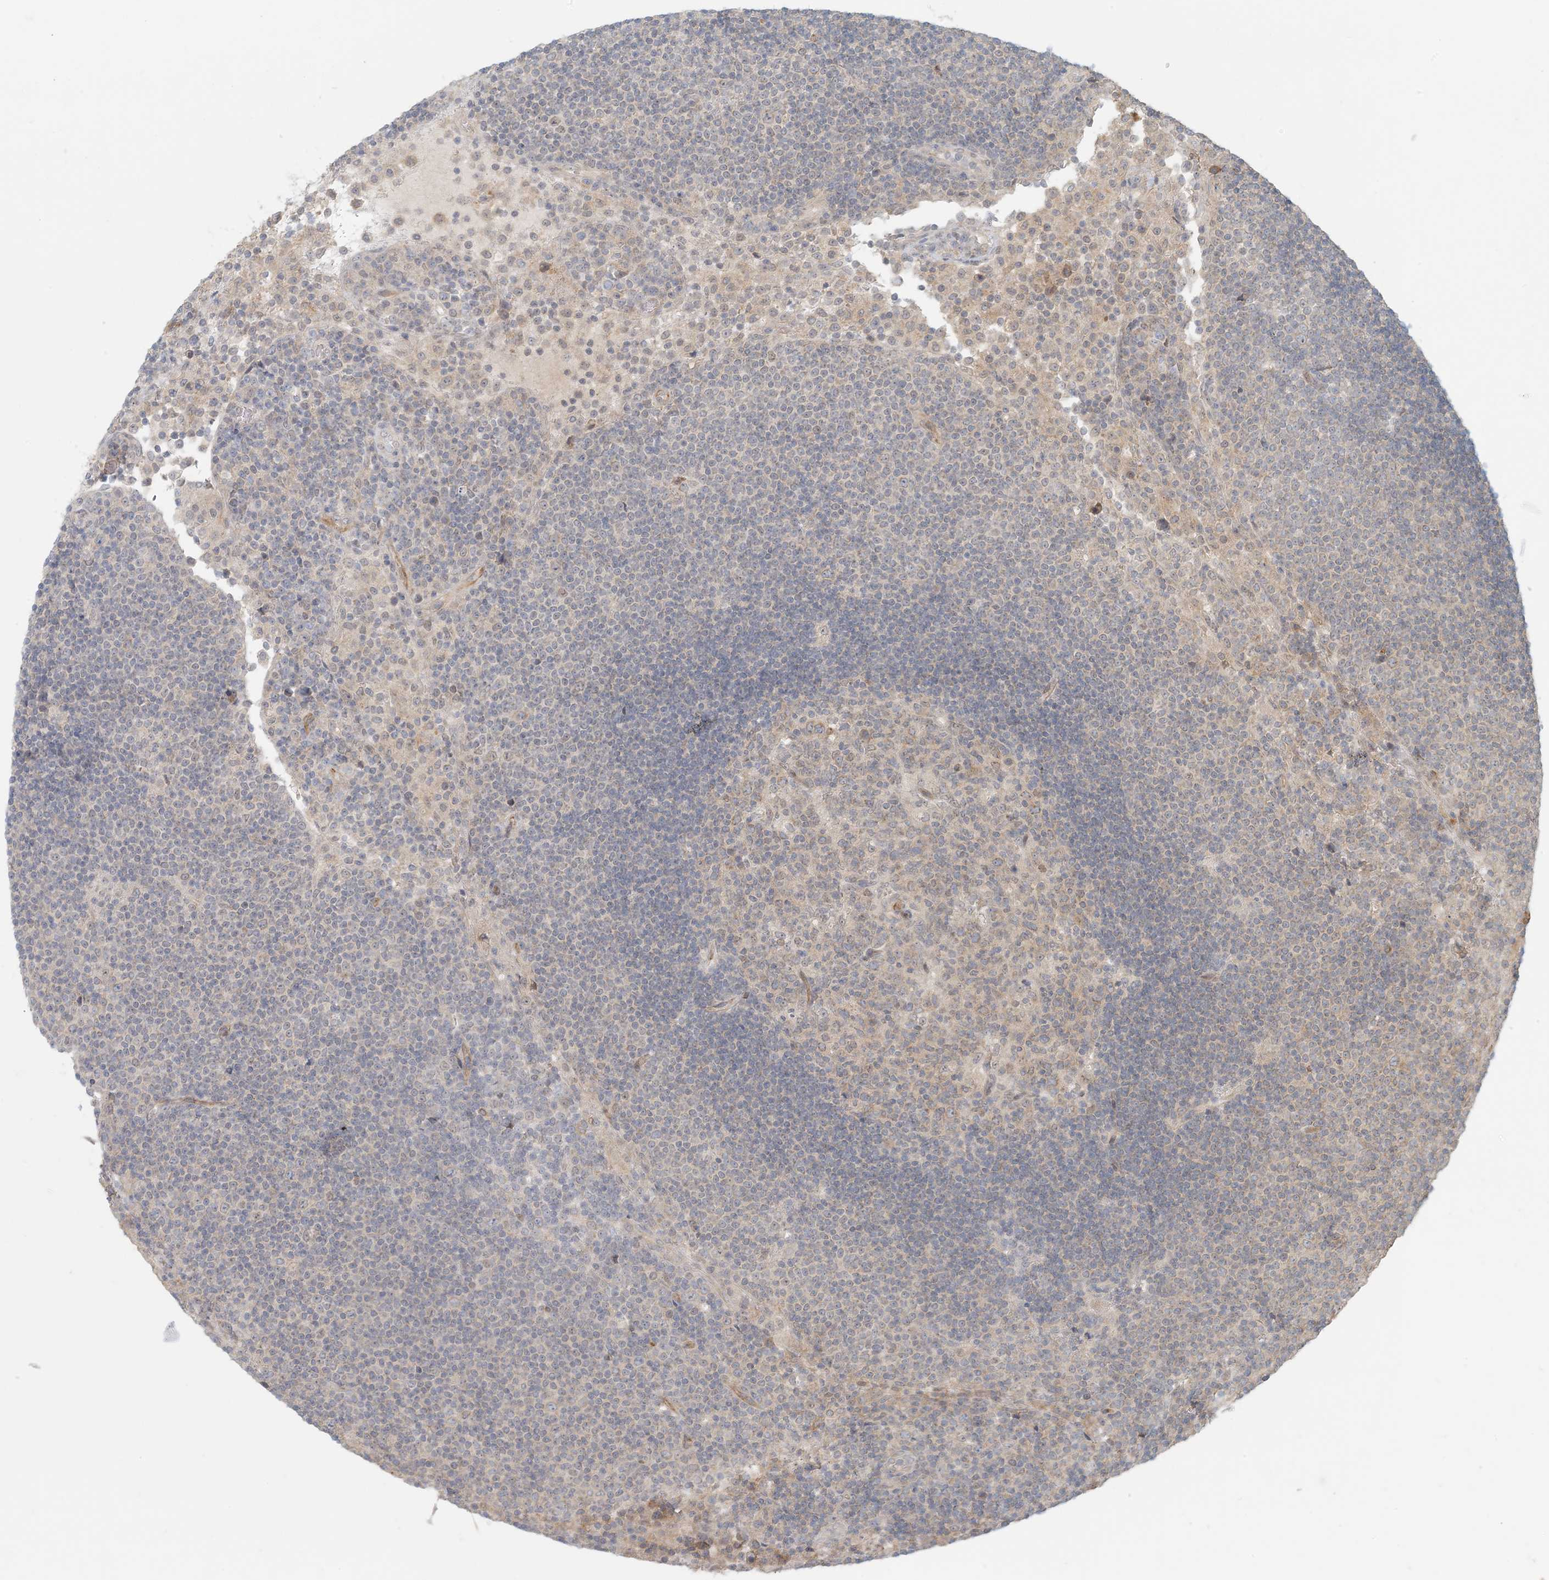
{"staining": {"intensity": "weak", "quantity": "<25%", "location": "cytoplasmic/membranous"}, "tissue": "lymph node", "cell_type": "Germinal center cells", "image_type": "normal", "snomed": [{"axis": "morphology", "description": "Normal tissue, NOS"}, {"axis": "topography", "description": "Lymph node"}], "caption": "A high-resolution image shows IHC staining of normal lymph node, which exhibits no significant expression in germinal center cells.", "gene": "OBI1", "patient": {"sex": "female", "age": 53}}